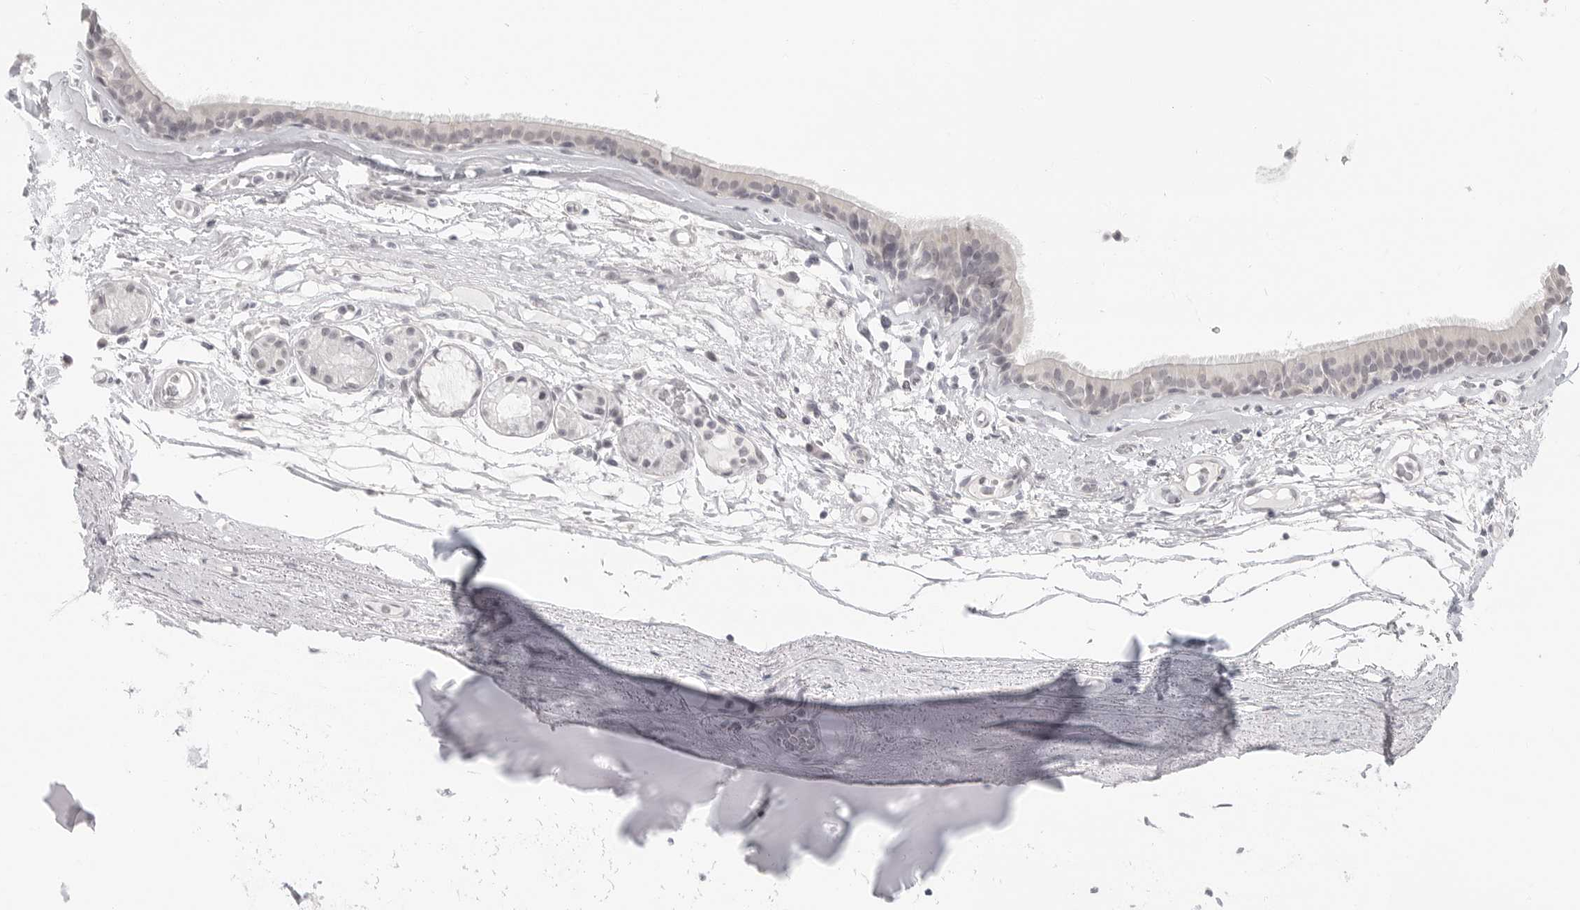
{"staining": {"intensity": "negative", "quantity": "none", "location": "none"}, "tissue": "adipose tissue", "cell_type": "Adipocytes", "image_type": "normal", "snomed": [{"axis": "morphology", "description": "Normal tissue, NOS"}, {"axis": "topography", "description": "Cartilage tissue"}], "caption": "This histopathology image is of benign adipose tissue stained with immunohistochemistry to label a protein in brown with the nuclei are counter-stained blue. There is no staining in adipocytes.", "gene": "KLK11", "patient": {"sex": "female", "age": 63}}